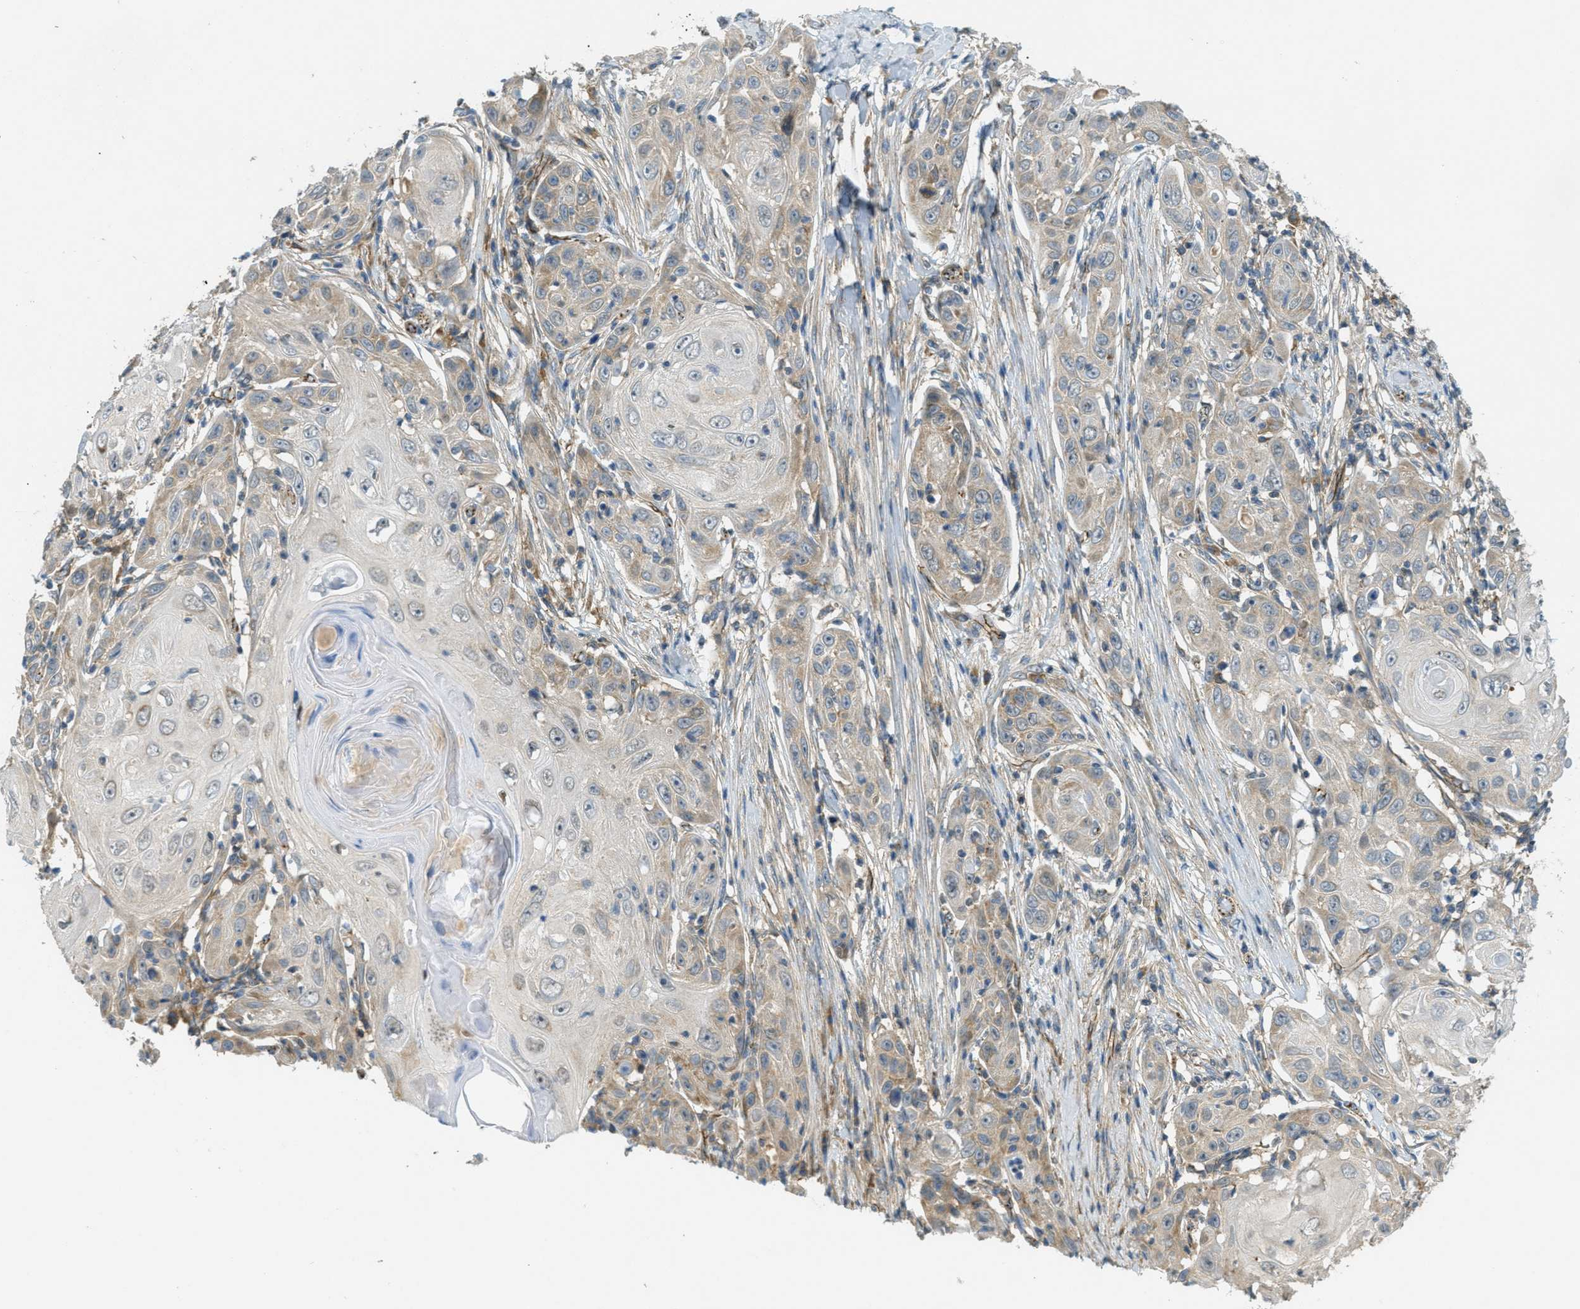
{"staining": {"intensity": "weak", "quantity": "25%-75%", "location": "cytoplasmic/membranous"}, "tissue": "skin cancer", "cell_type": "Tumor cells", "image_type": "cancer", "snomed": [{"axis": "morphology", "description": "Squamous cell carcinoma, NOS"}, {"axis": "topography", "description": "Skin"}], "caption": "DAB (3,3'-diaminobenzidine) immunohistochemical staining of skin cancer displays weak cytoplasmic/membranous protein staining in about 25%-75% of tumor cells.", "gene": "JCAD", "patient": {"sex": "female", "age": 88}}